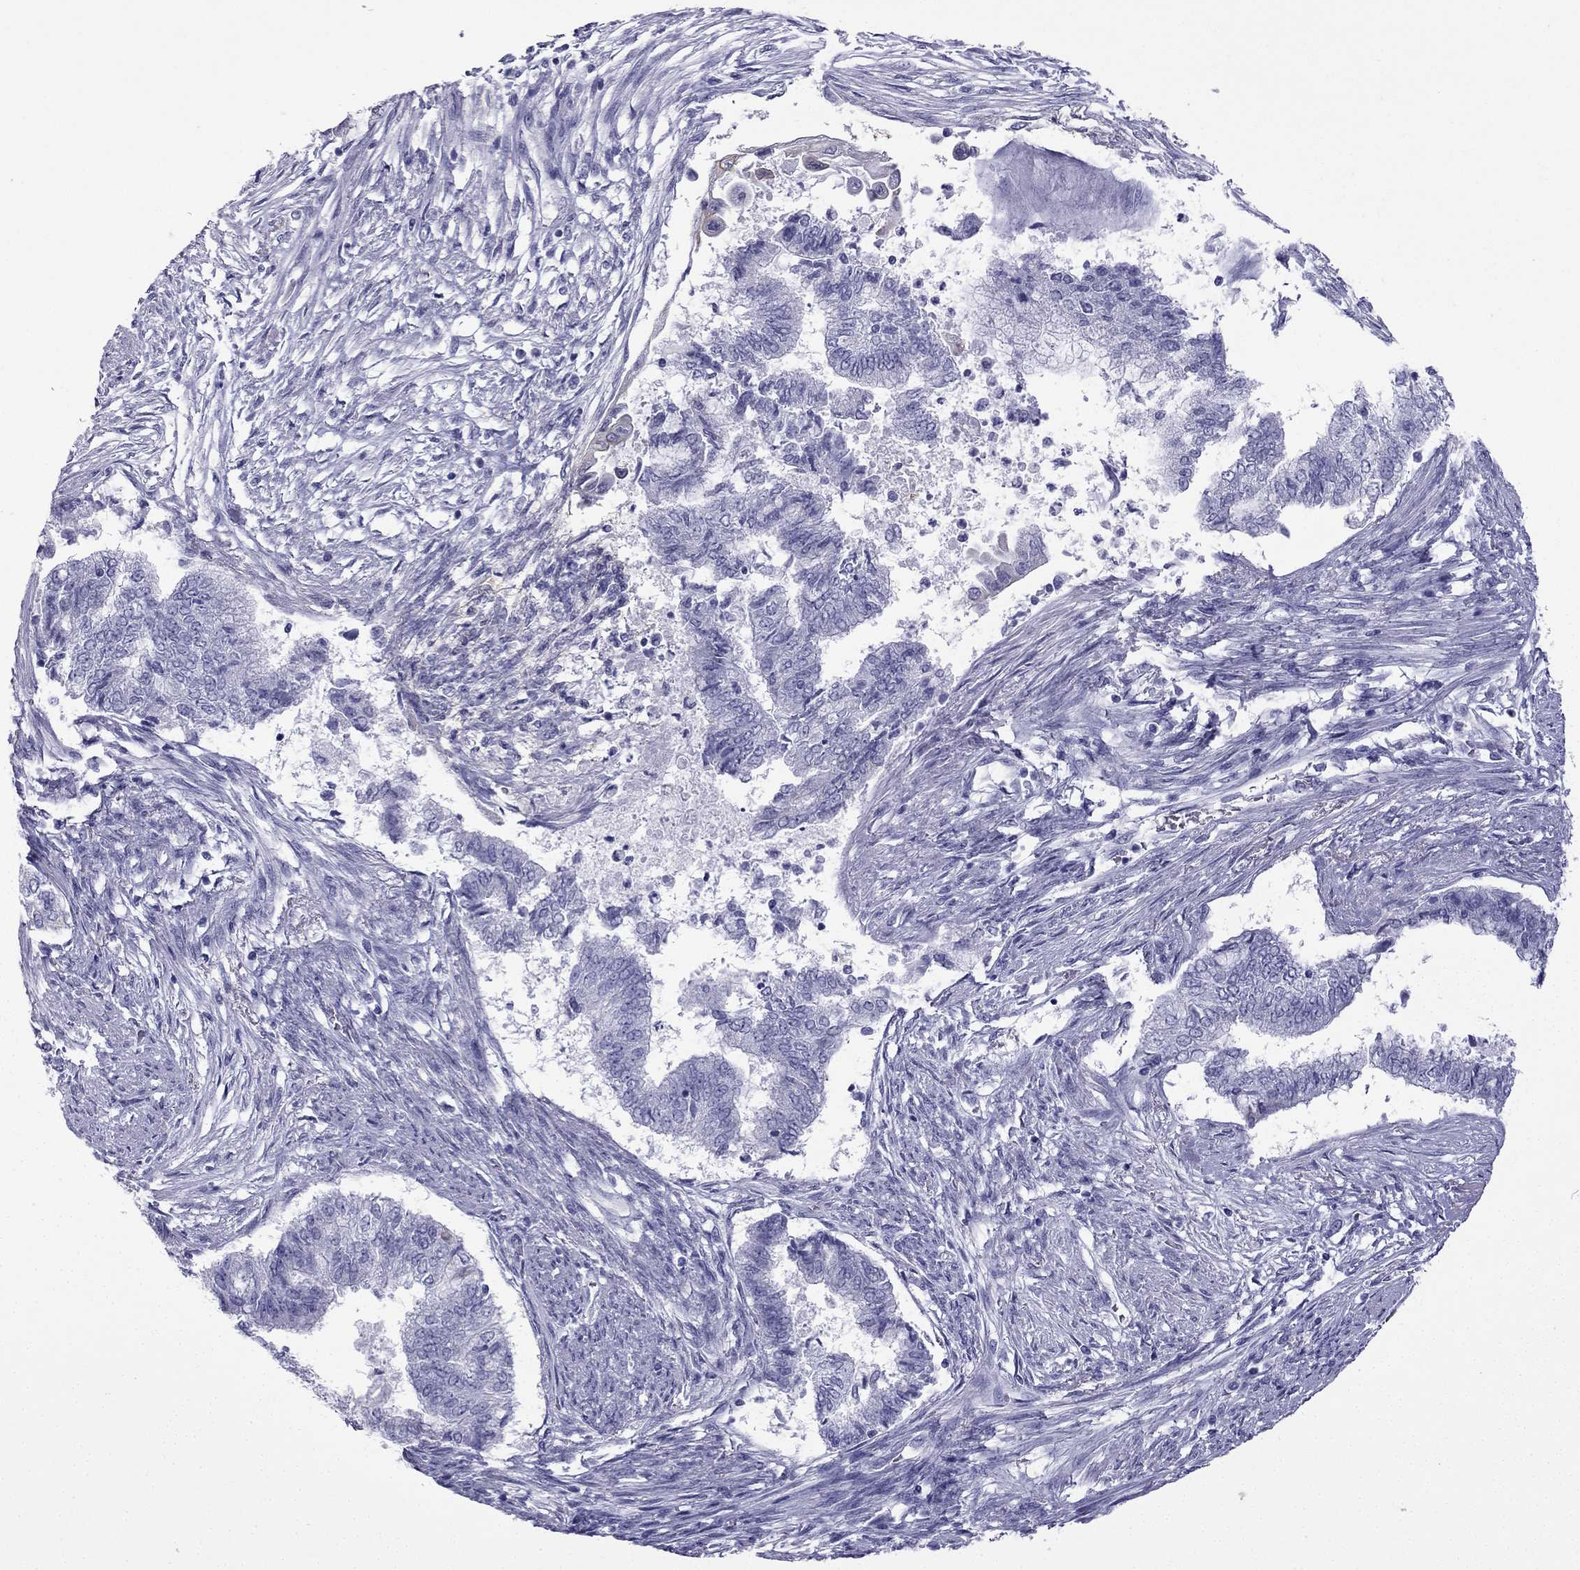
{"staining": {"intensity": "negative", "quantity": "none", "location": "none"}, "tissue": "endometrial cancer", "cell_type": "Tumor cells", "image_type": "cancer", "snomed": [{"axis": "morphology", "description": "Adenocarcinoma, NOS"}, {"axis": "topography", "description": "Endometrium"}], "caption": "Endometrial cancer (adenocarcinoma) was stained to show a protein in brown. There is no significant expression in tumor cells.", "gene": "GJA8", "patient": {"sex": "female", "age": 65}}